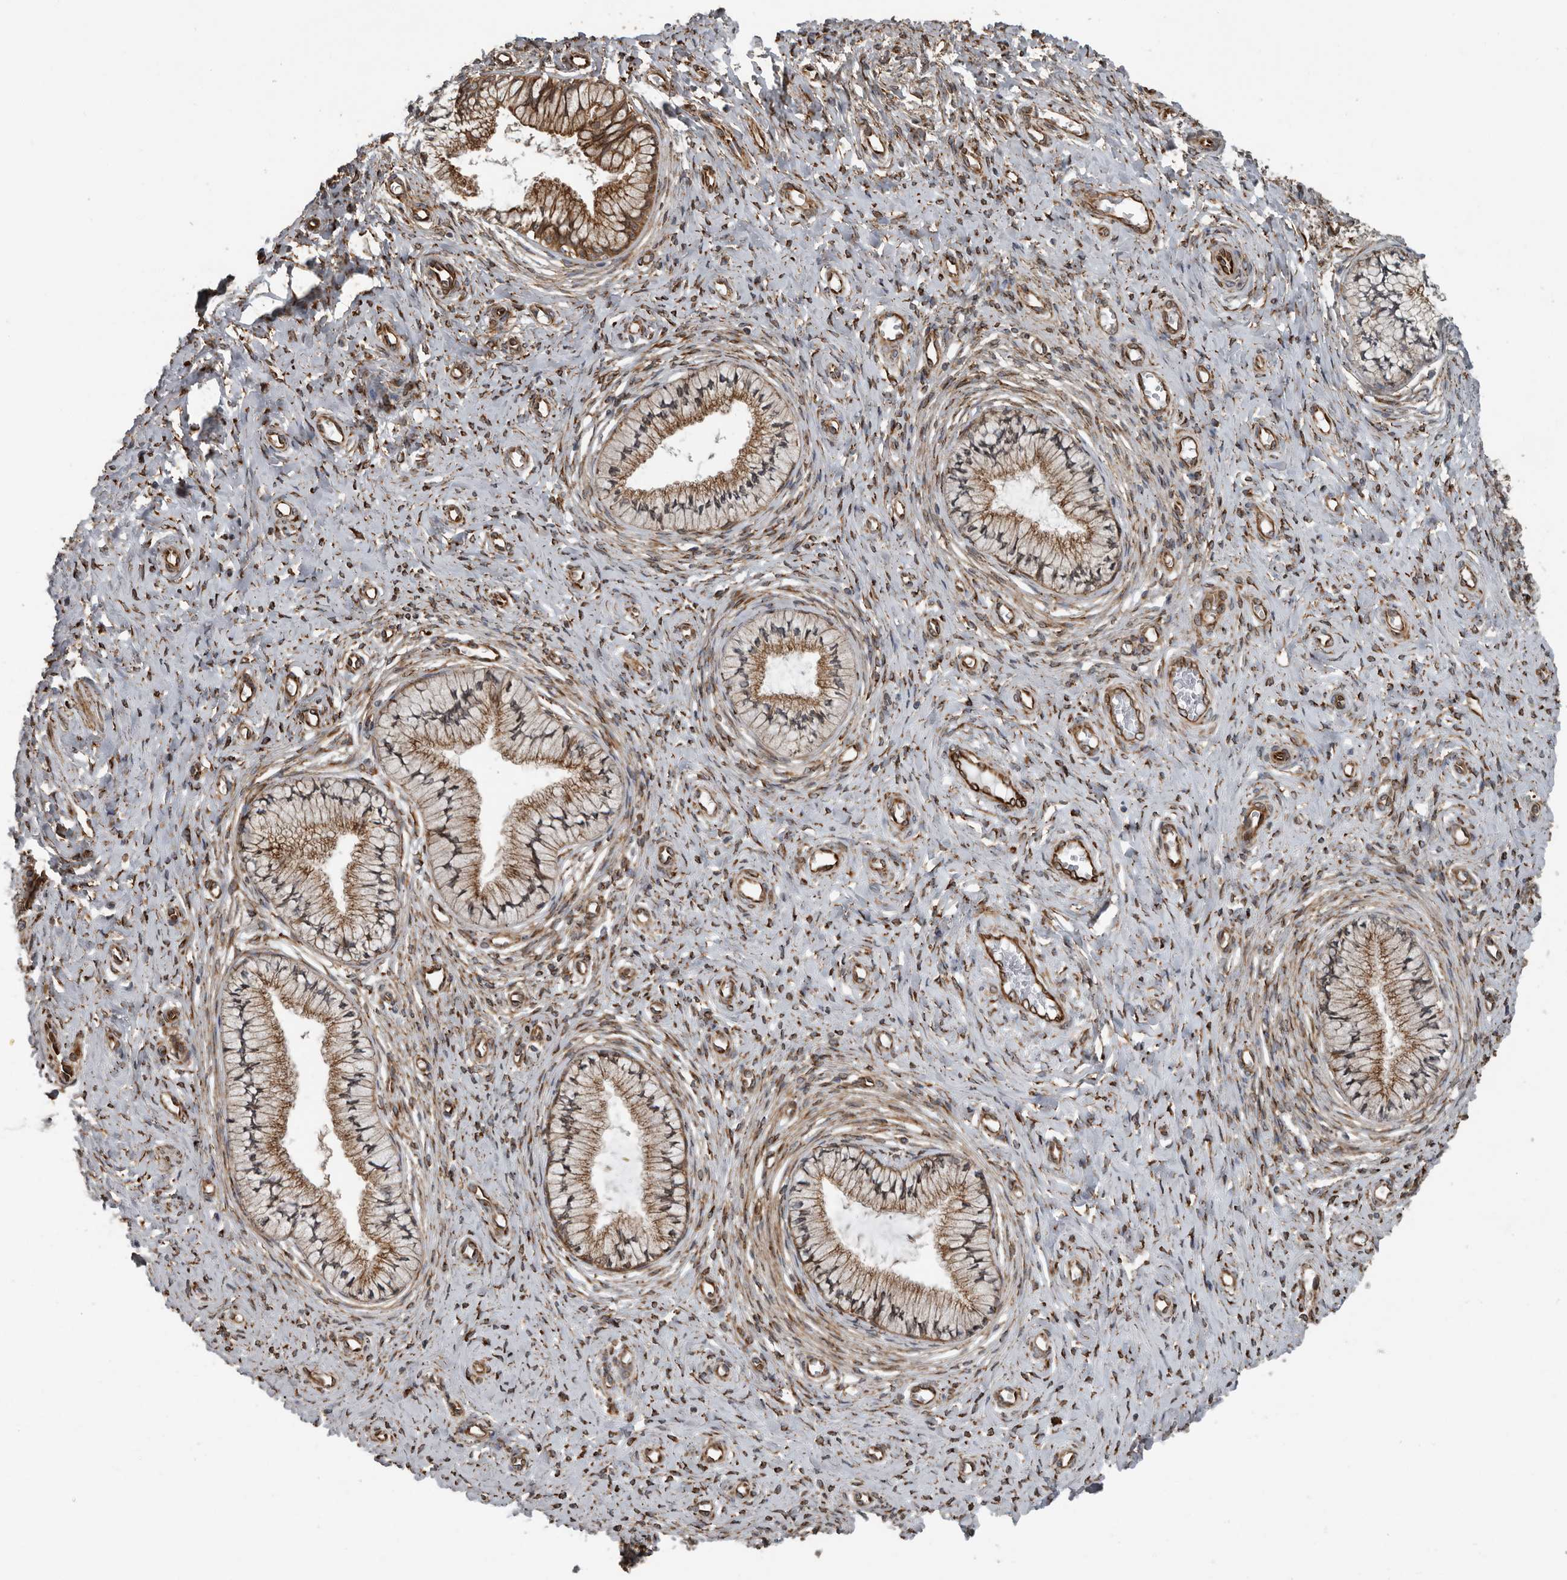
{"staining": {"intensity": "moderate", "quantity": ">75%", "location": "cytoplasmic/membranous"}, "tissue": "cervix", "cell_type": "Glandular cells", "image_type": "normal", "snomed": [{"axis": "morphology", "description": "Normal tissue, NOS"}, {"axis": "topography", "description": "Cervix"}], "caption": "Cervix stained with immunohistochemistry (IHC) shows moderate cytoplasmic/membranous staining in approximately >75% of glandular cells. (Stains: DAB (3,3'-diaminobenzidine) in brown, nuclei in blue, Microscopy: brightfield microscopy at high magnification).", "gene": "CEP350", "patient": {"sex": "female", "age": 36}}